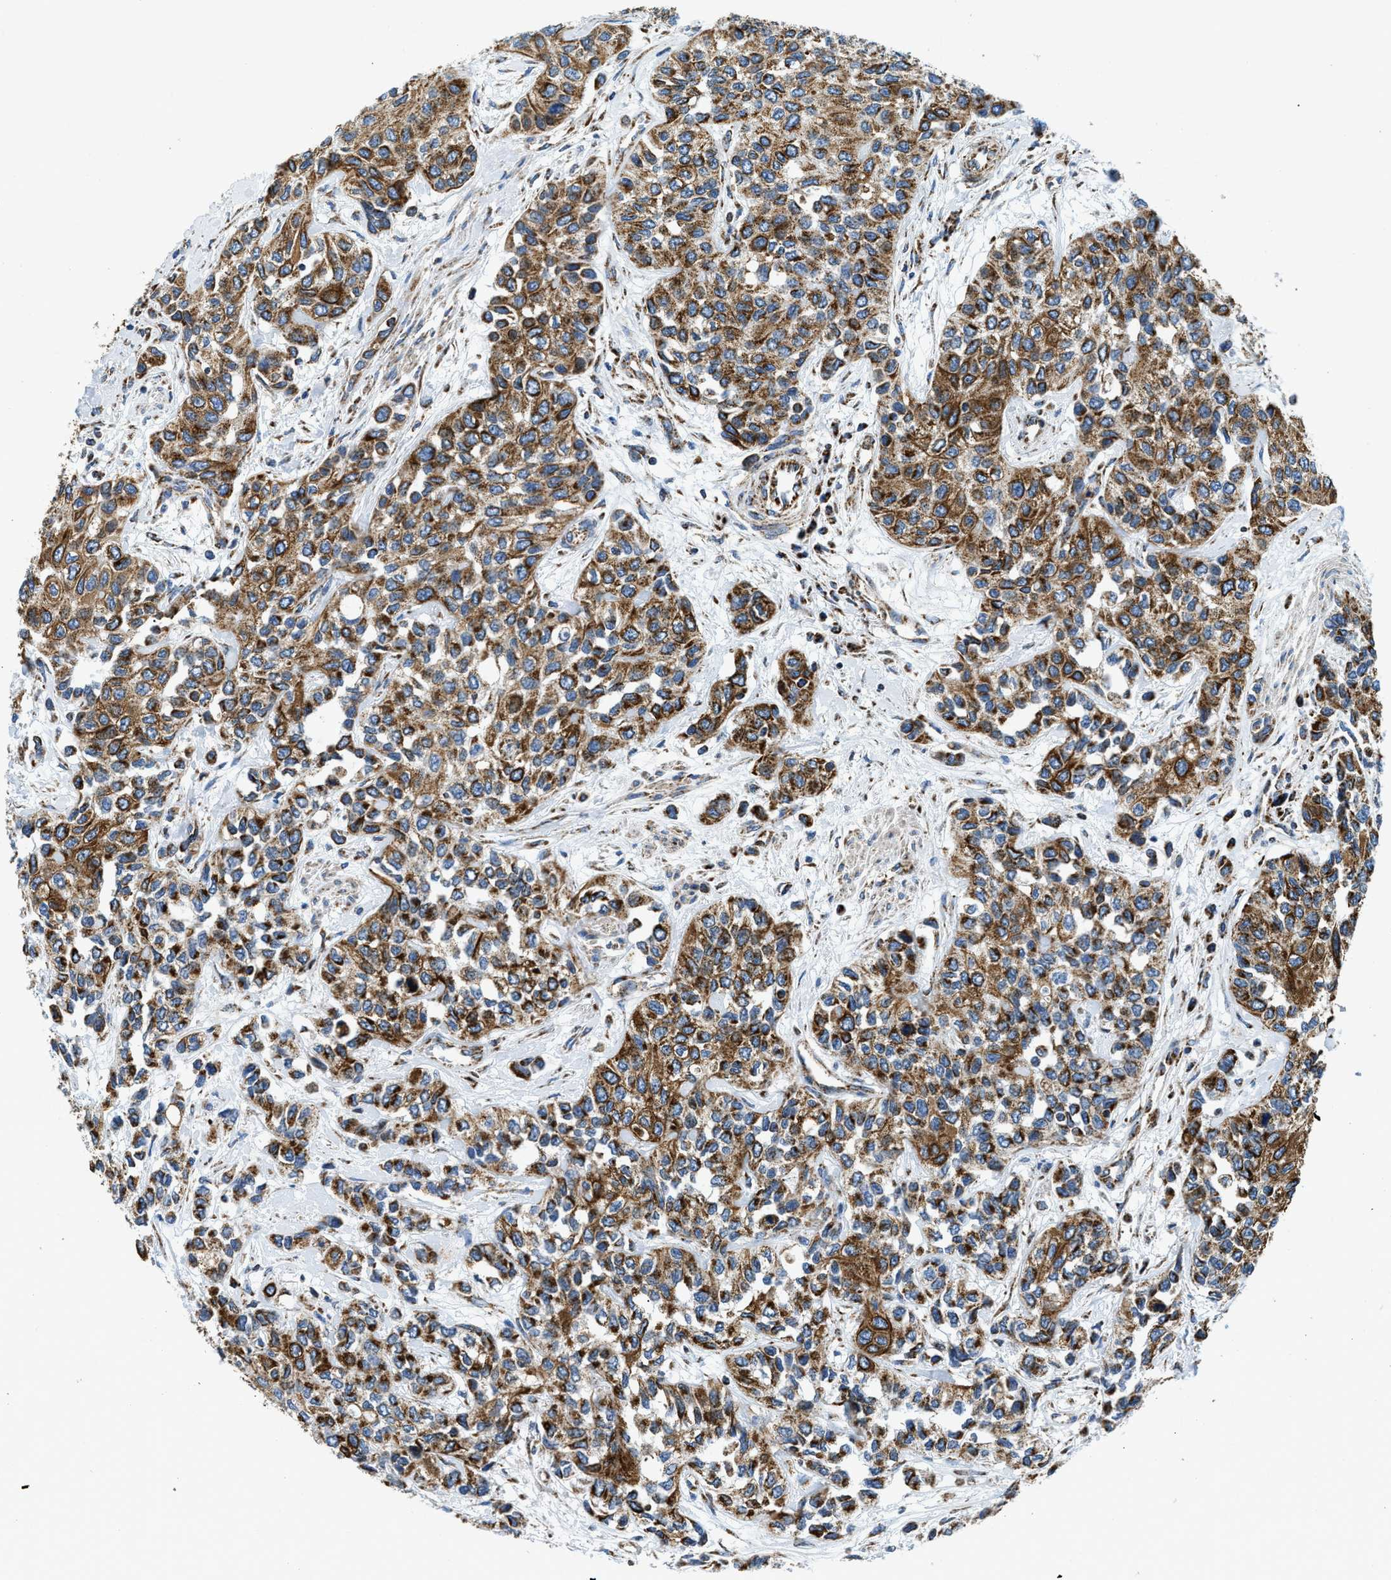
{"staining": {"intensity": "strong", "quantity": ">75%", "location": "cytoplasmic/membranous"}, "tissue": "urothelial cancer", "cell_type": "Tumor cells", "image_type": "cancer", "snomed": [{"axis": "morphology", "description": "Urothelial carcinoma, High grade"}, {"axis": "topography", "description": "Urinary bladder"}], "caption": "This is a histology image of immunohistochemistry (IHC) staining of urothelial cancer, which shows strong expression in the cytoplasmic/membranous of tumor cells.", "gene": "STK33", "patient": {"sex": "female", "age": 56}}